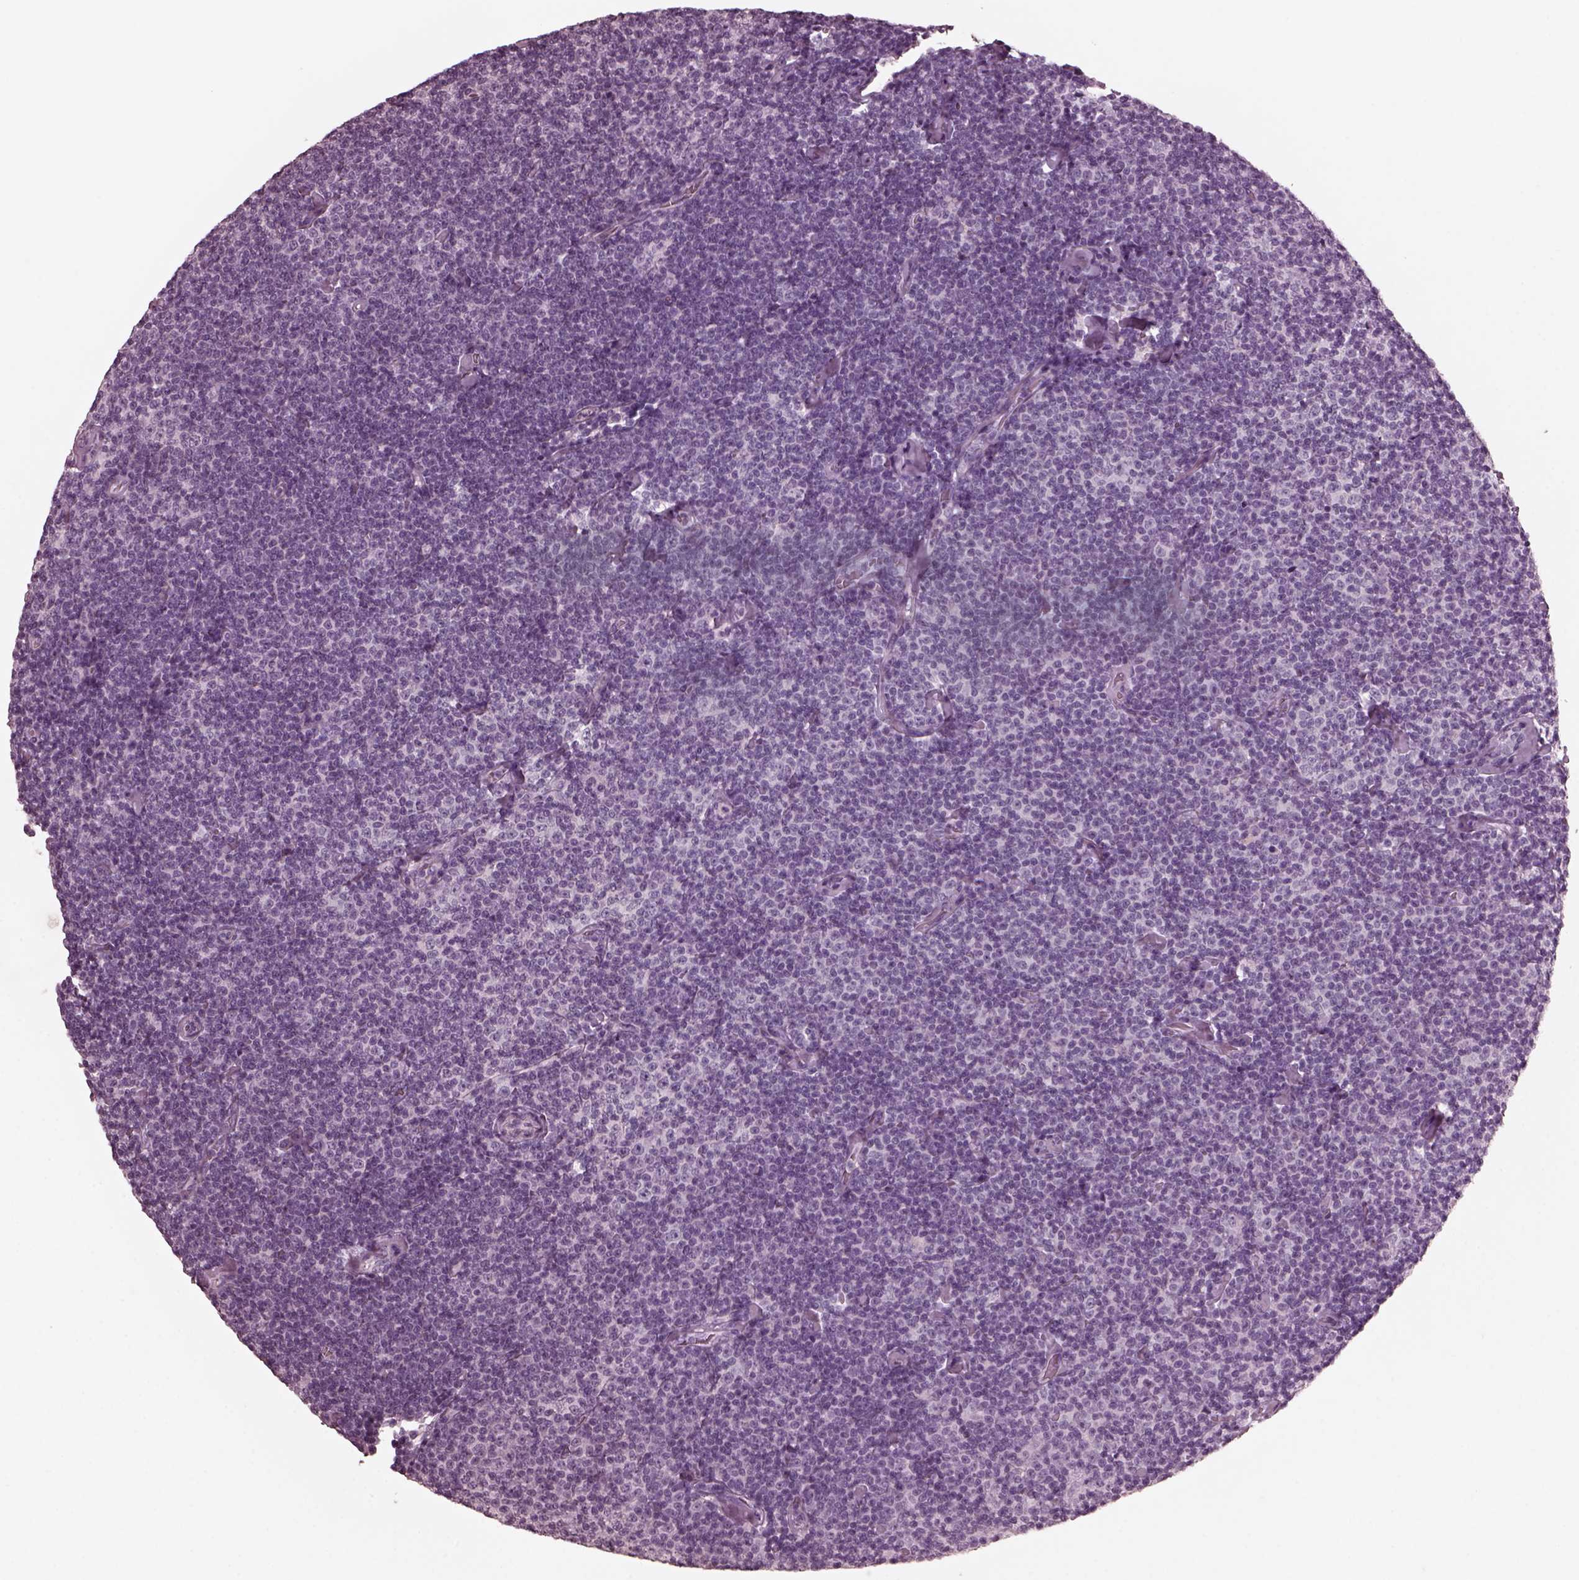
{"staining": {"intensity": "negative", "quantity": "none", "location": "none"}, "tissue": "lymphoma", "cell_type": "Tumor cells", "image_type": "cancer", "snomed": [{"axis": "morphology", "description": "Malignant lymphoma, non-Hodgkin's type, Low grade"}, {"axis": "topography", "description": "Lymph node"}], "caption": "Lymphoma was stained to show a protein in brown. There is no significant expression in tumor cells. Nuclei are stained in blue.", "gene": "CGA", "patient": {"sex": "male", "age": 81}}